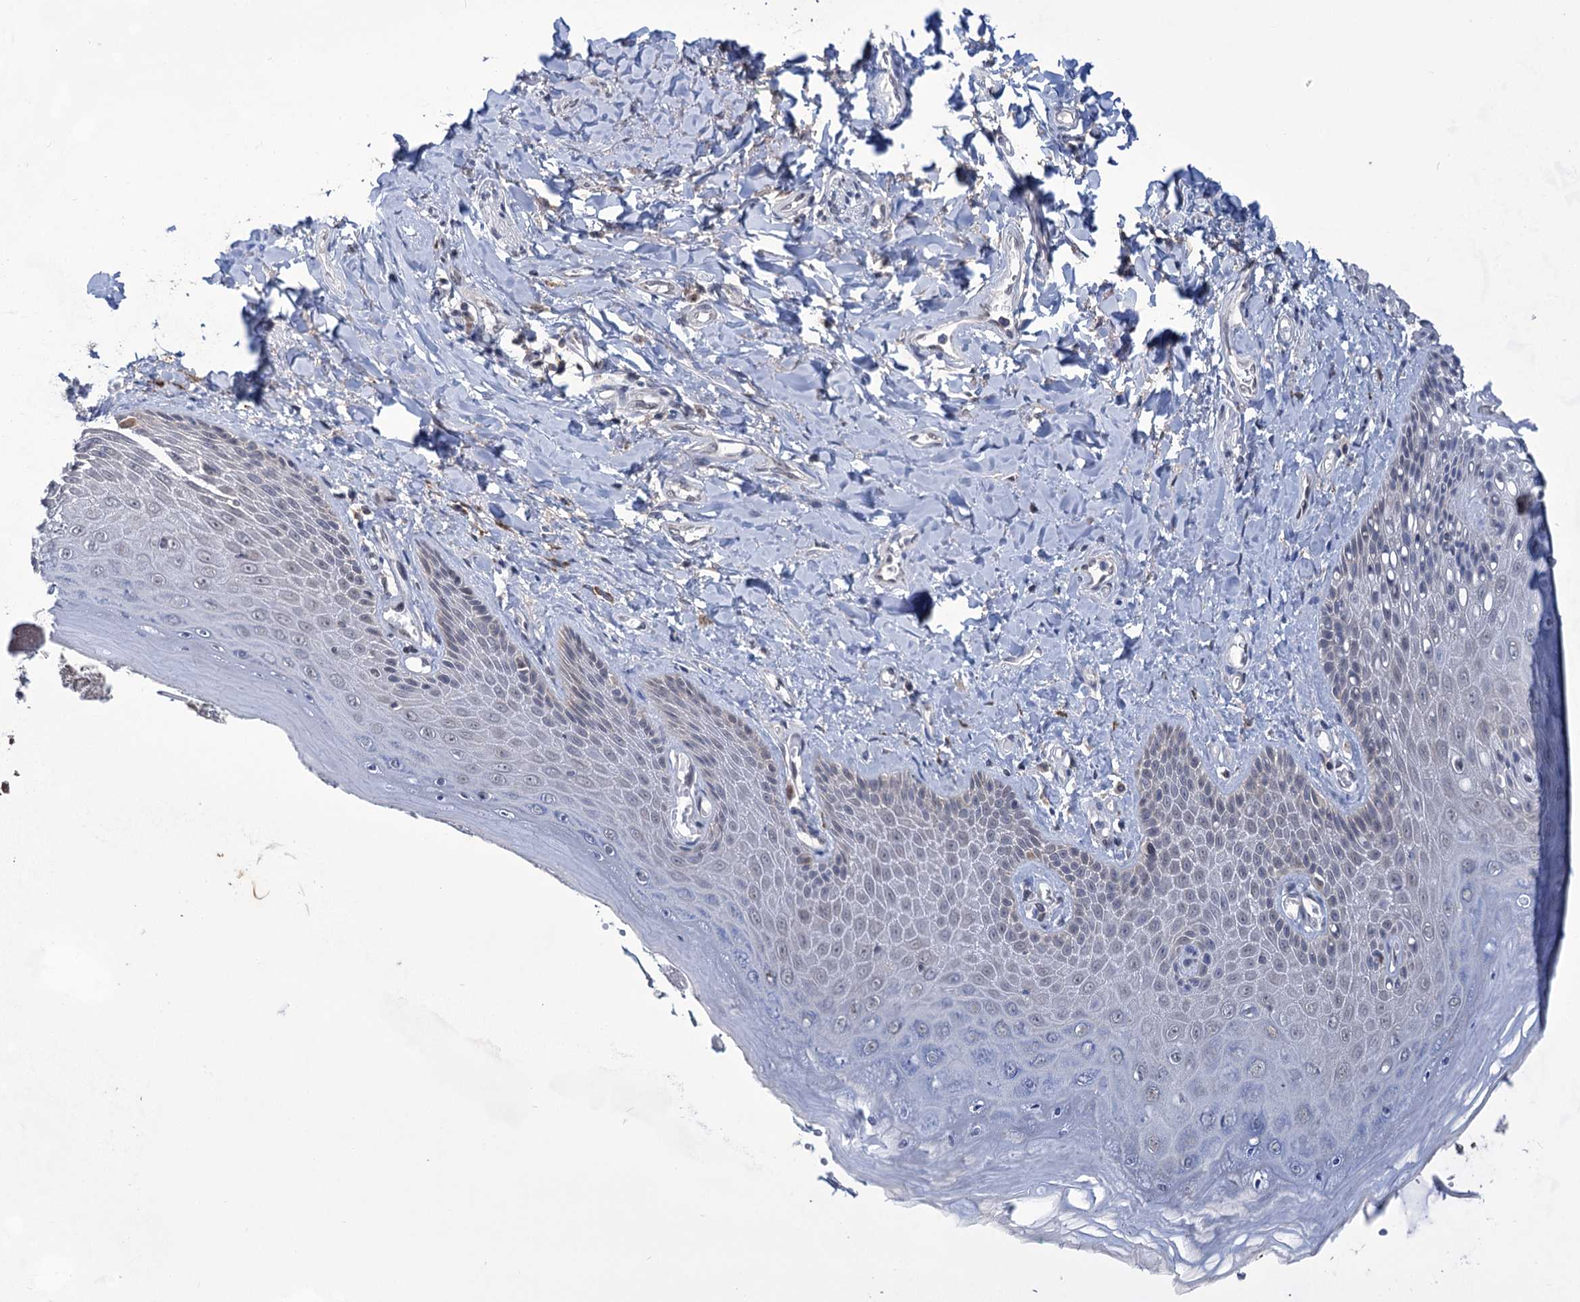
{"staining": {"intensity": "weak", "quantity": "<25%", "location": "cytoplasmic/membranous,nuclear"}, "tissue": "skin", "cell_type": "Epidermal cells", "image_type": "normal", "snomed": [{"axis": "morphology", "description": "Normal tissue, NOS"}, {"axis": "topography", "description": "Anal"}], "caption": "This is an immunohistochemistry (IHC) micrograph of normal human skin. There is no staining in epidermal cells.", "gene": "TTC17", "patient": {"sex": "male", "age": 78}}